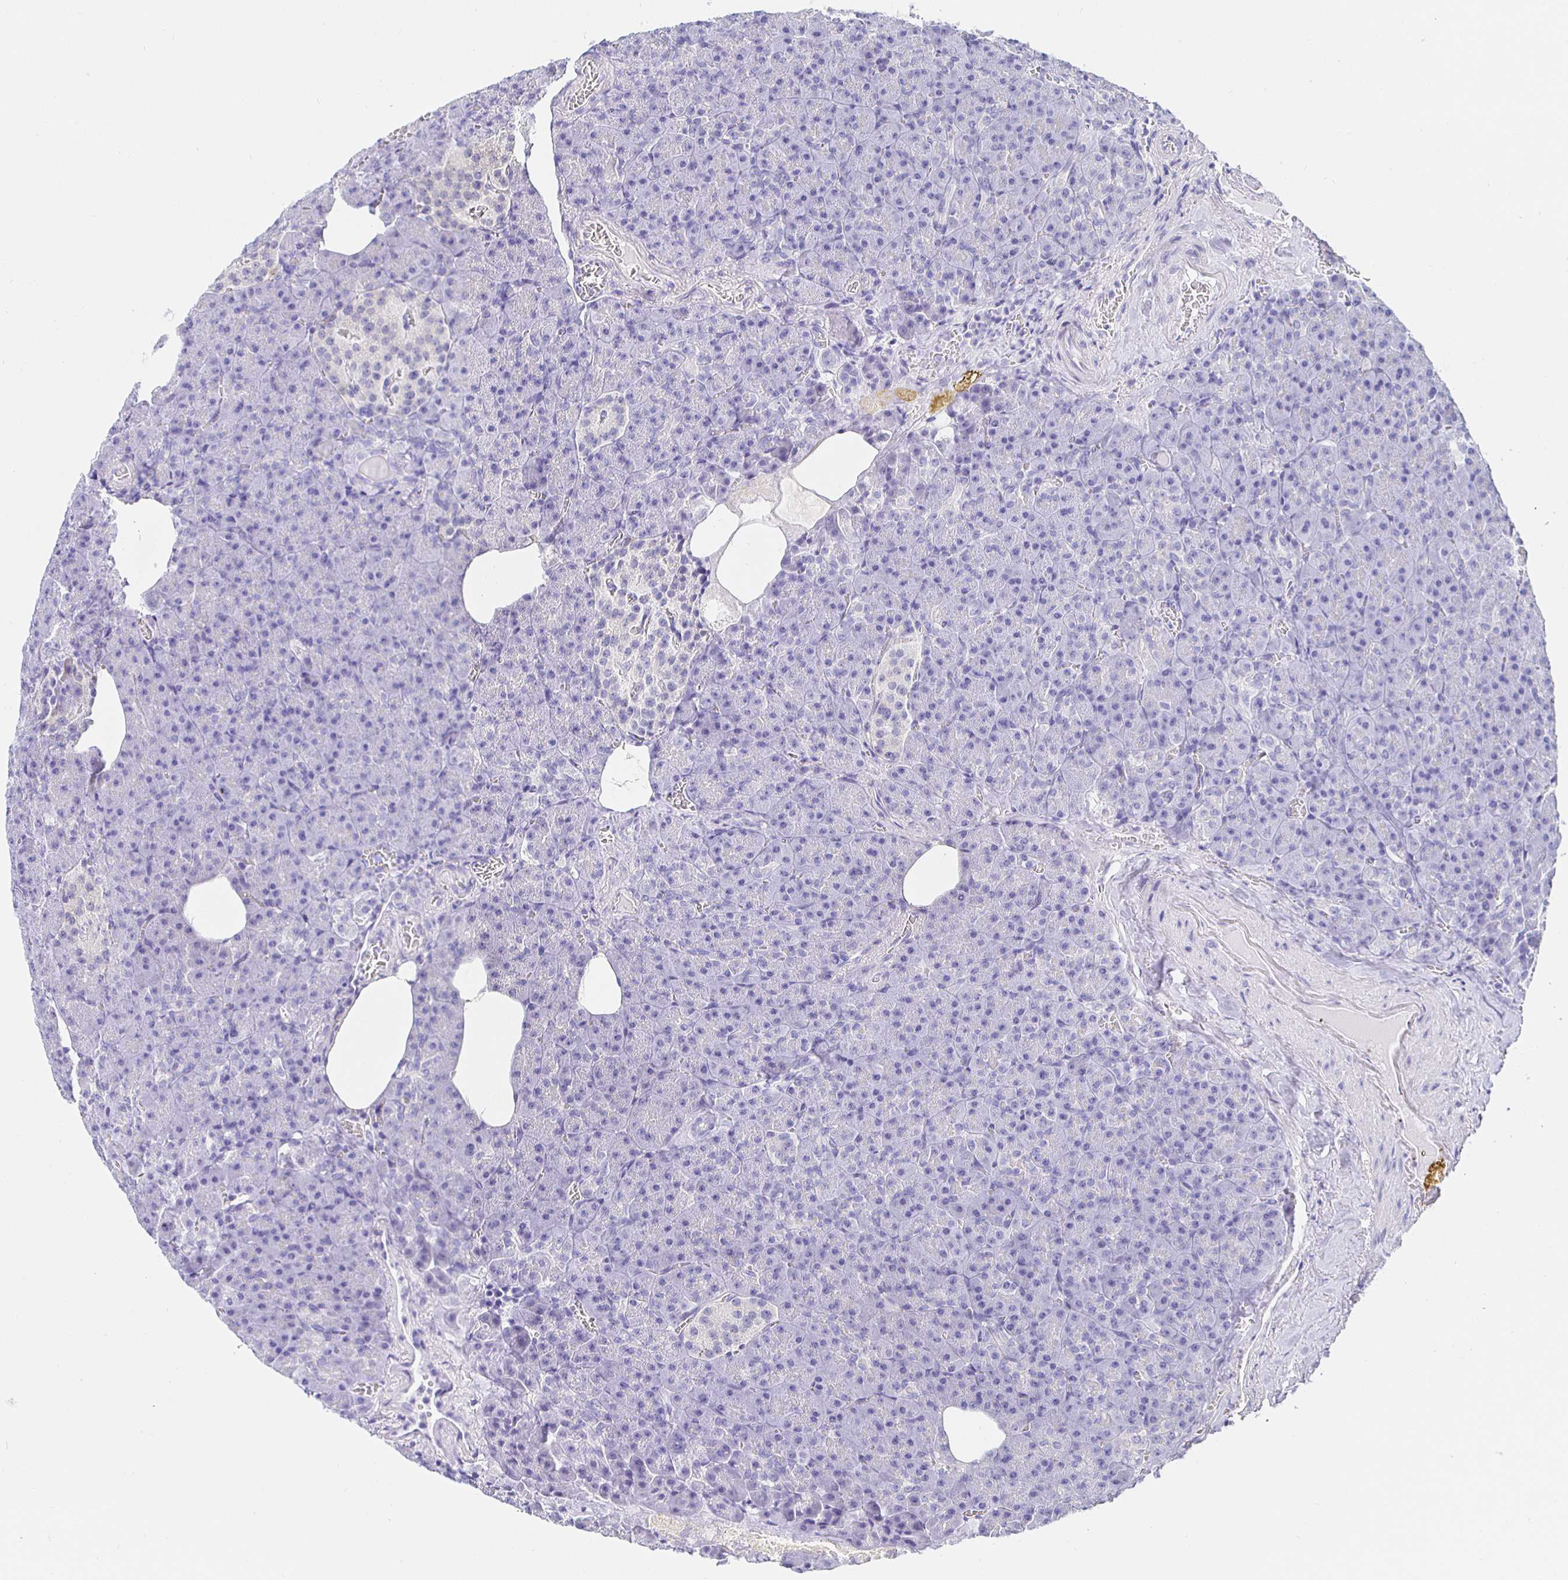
{"staining": {"intensity": "negative", "quantity": "none", "location": "none"}, "tissue": "pancreas", "cell_type": "Exocrine glandular cells", "image_type": "normal", "snomed": [{"axis": "morphology", "description": "Normal tissue, NOS"}, {"axis": "topography", "description": "Pancreas"}], "caption": "Immunohistochemical staining of unremarkable pancreas demonstrates no significant positivity in exocrine glandular cells.", "gene": "HSPA4L", "patient": {"sex": "female", "age": 74}}